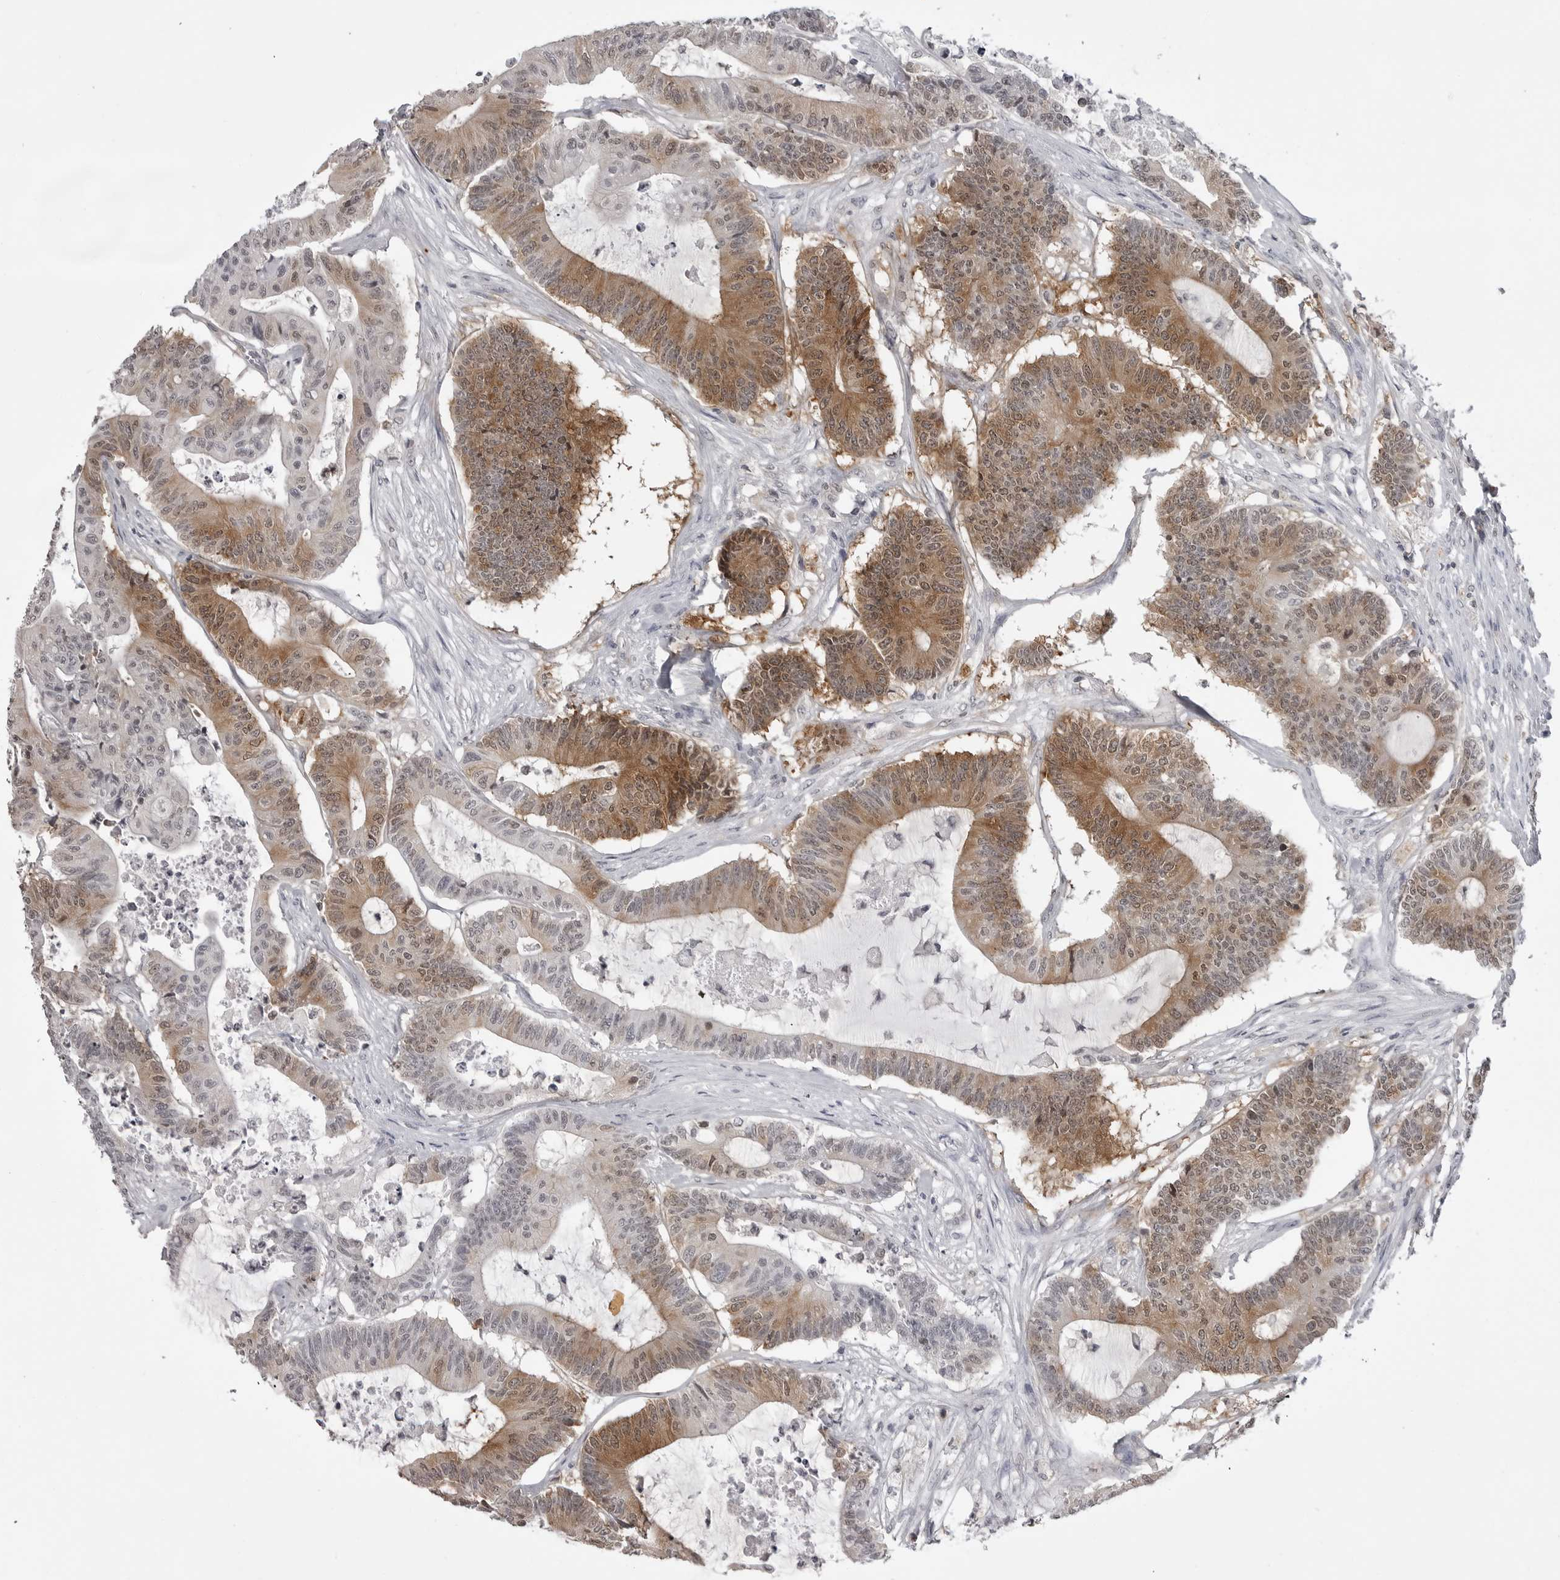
{"staining": {"intensity": "moderate", "quantity": ">75%", "location": "cytoplasmic/membranous"}, "tissue": "colorectal cancer", "cell_type": "Tumor cells", "image_type": "cancer", "snomed": [{"axis": "morphology", "description": "Adenocarcinoma, NOS"}, {"axis": "topography", "description": "Colon"}], "caption": "Tumor cells reveal moderate cytoplasmic/membranous expression in about >75% of cells in colorectal cancer (adenocarcinoma). (DAB IHC, brown staining for protein, blue staining for nuclei).", "gene": "RRM1", "patient": {"sex": "female", "age": 84}}